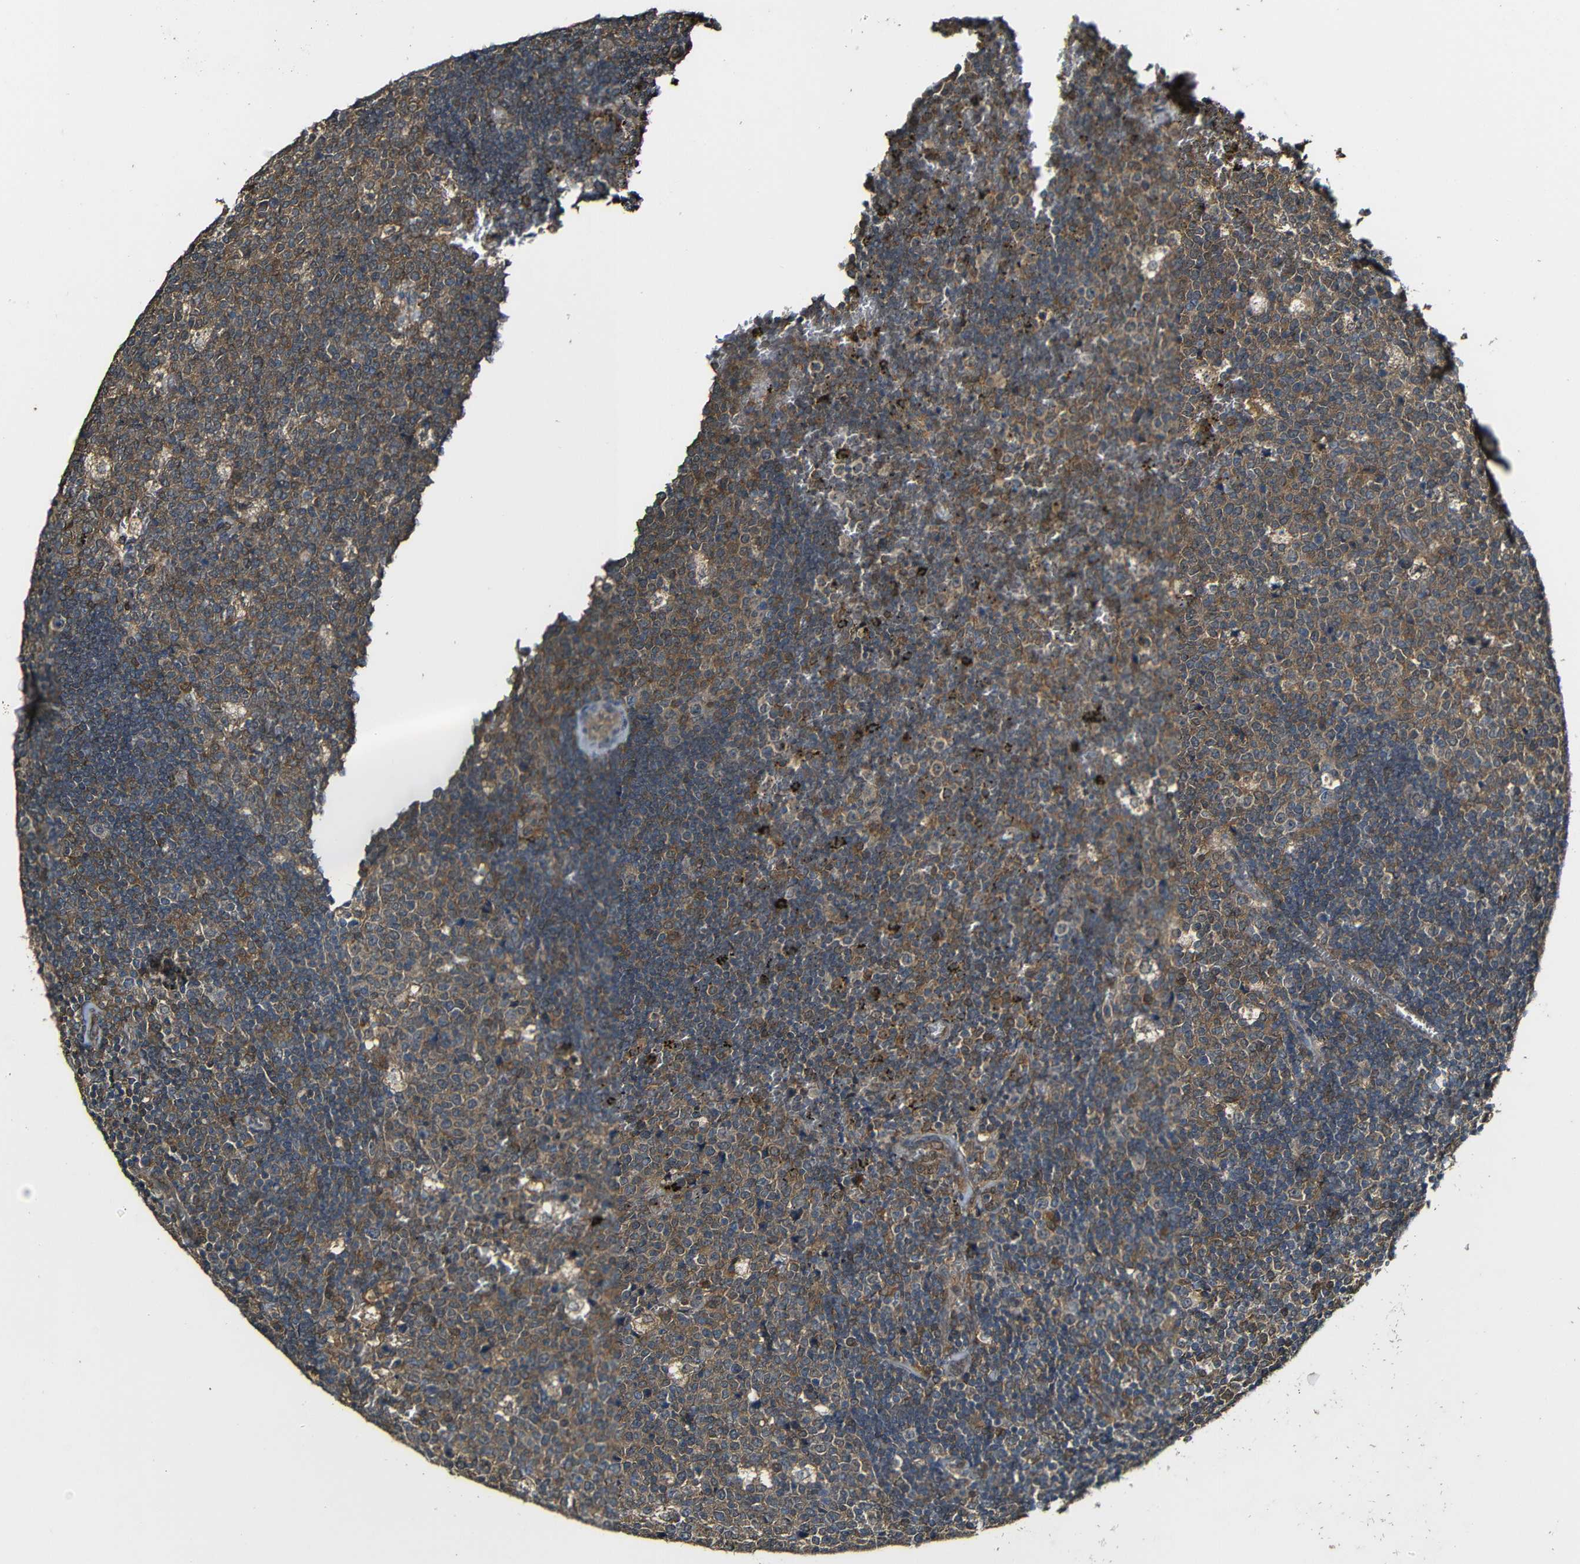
{"staining": {"intensity": "moderate", "quantity": ">75%", "location": "cytoplasmic/membranous"}, "tissue": "lymph node", "cell_type": "Germinal center cells", "image_type": "normal", "snomed": [{"axis": "morphology", "description": "Normal tissue, NOS"}, {"axis": "topography", "description": "Lymph node"}, {"axis": "topography", "description": "Salivary gland"}], "caption": "IHC image of normal lymph node stained for a protein (brown), which displays medium levels of moderate cytoplasmic/membranous expression in approximately >75% of germinal center cells.", "gene": "CASP8", "patient": {"sex": "male", "age": 8}}